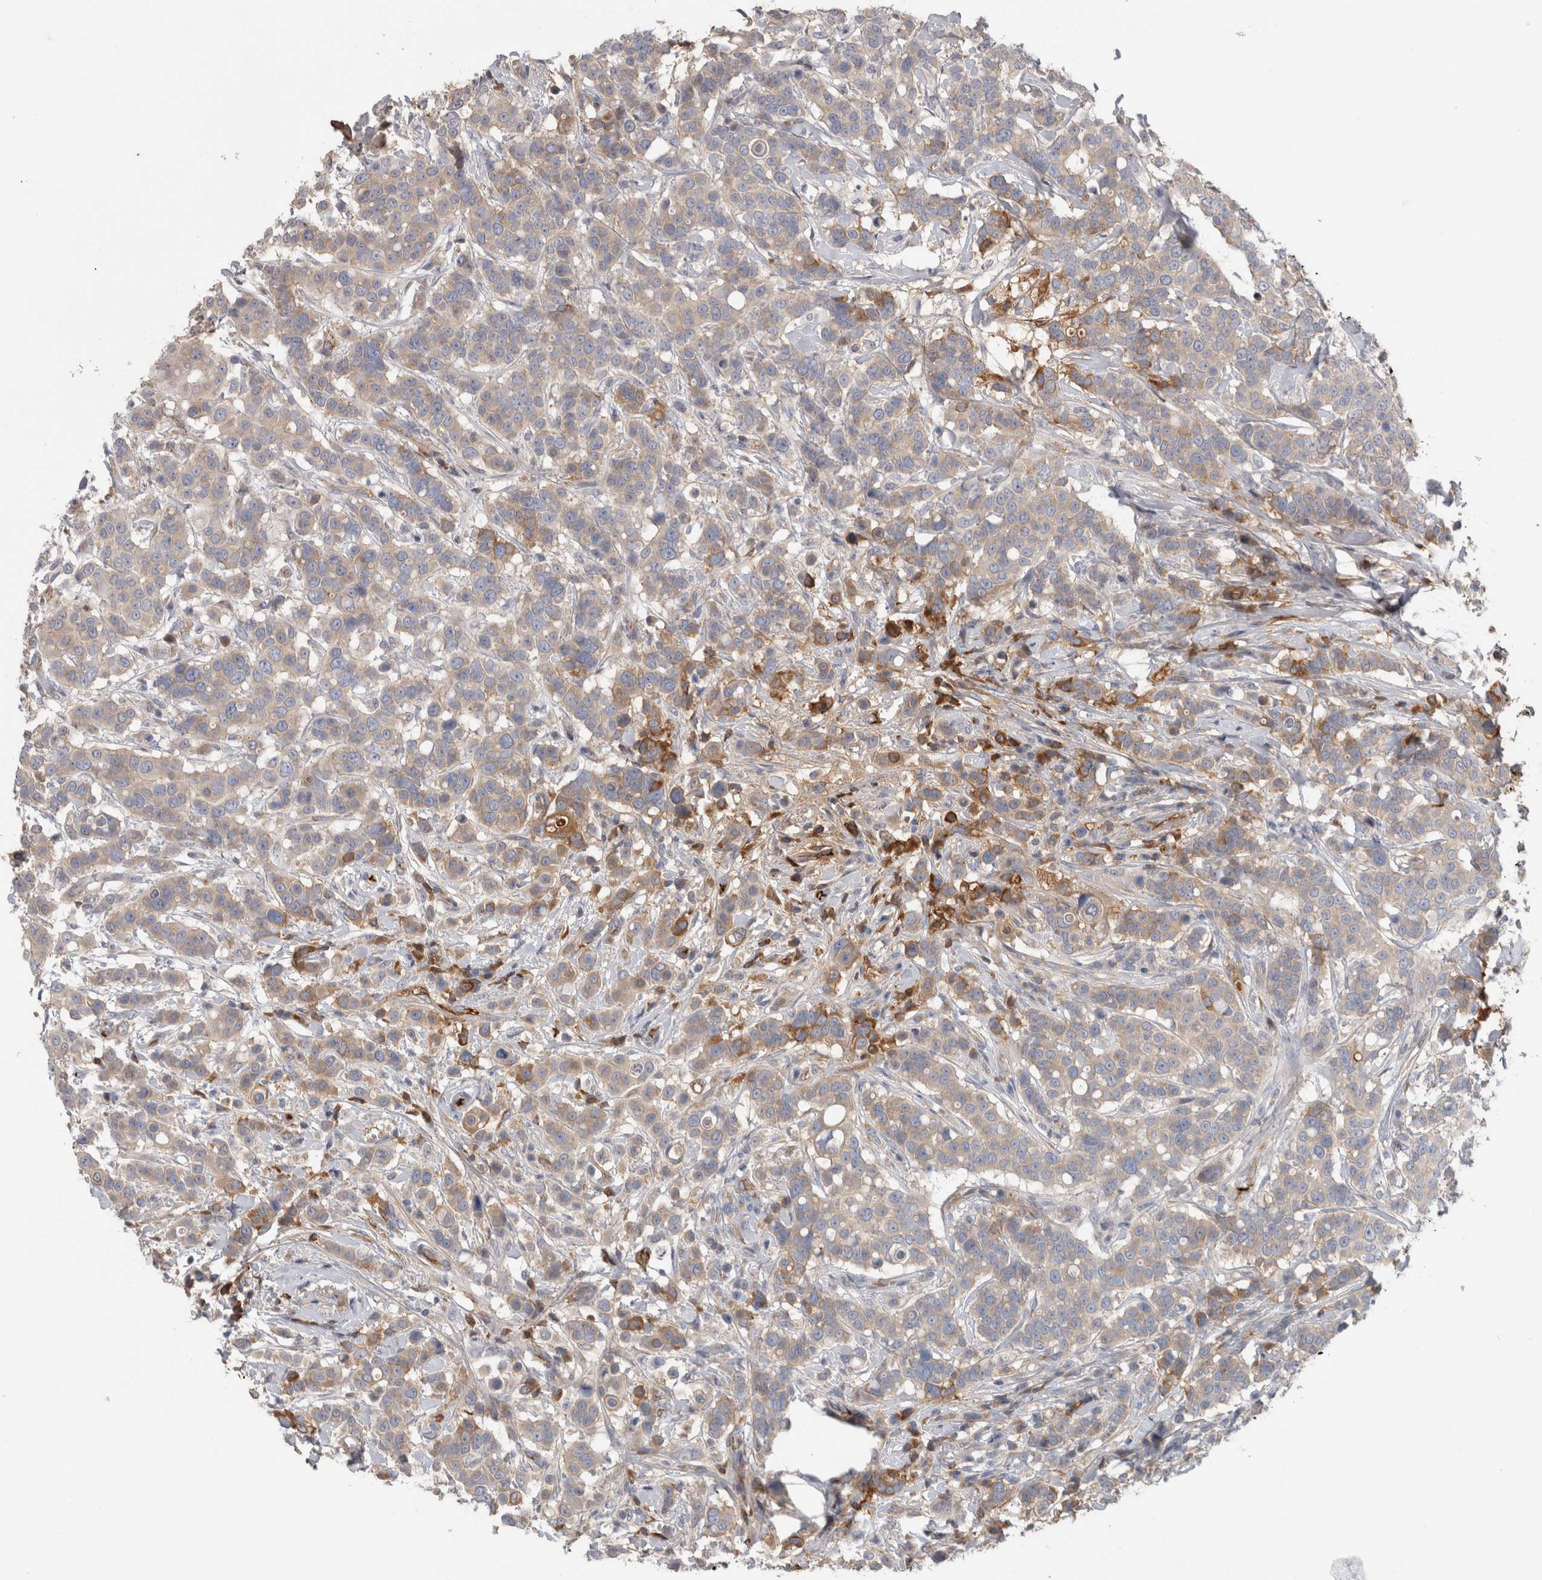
{"staining": {"intensity": "weak", "quantity": "25%-75%", "location": "cytoplasmic/membranous"}, "tissue": "breast cancer", "cell_type": "Tumor cells", "image_type": "cancer", "snomed": [{"axis": "morphology", "description": "Duct carcinoma"}, {"axis": "topography", "description": "Breast"}], "caption": "The image displays staining of breast intraductal carcinoma, revealing weak cytoplasmic/membranous protein positivity (brown color) within tumor cells.", "gene": "TBCE", "patient": {"sex": "female", "age": 27}}